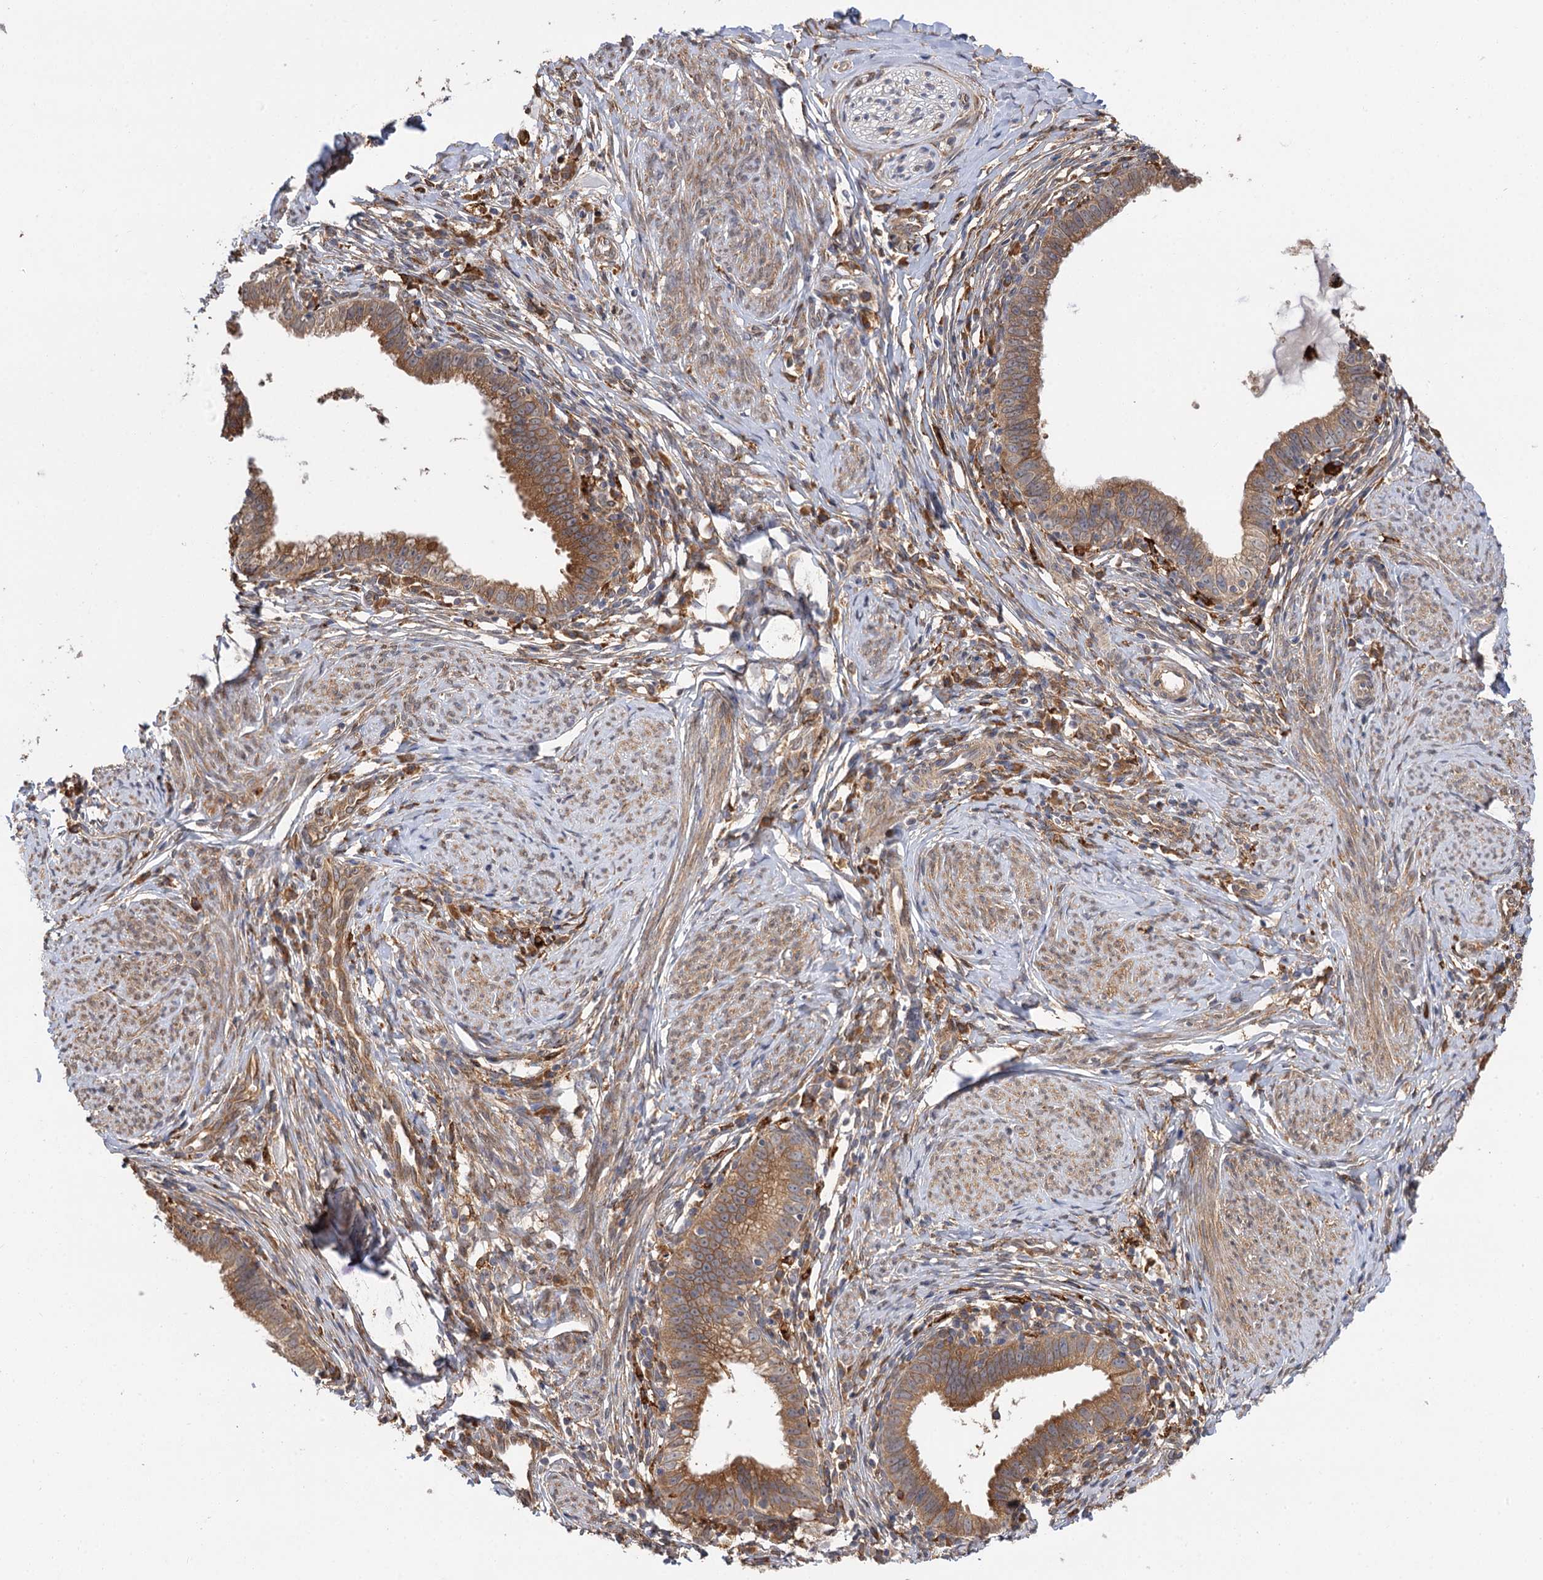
{"staining": {"intensity": "moderate", "quantity": ">75%", "location": "cytoplasmic/membranous"}, "tissue": "cervical cancer", "cell_type": "Tumor cells", "image_type": "cancer", "snomed": [{"axis": "morphology", "description": "Adenocarcinoma, NOS"}, {"axis": "topography", "description": "Cervix"}], "caption": "A micrograph of human cervical cancer (adenocarcinoma) stained for a protein exhibits moderate cytoplasmic/membranous brown staining in tumor cells. (DAB (3,3'-diaminobenzidine) IHC, brown staining for protein, blue staining for nuclei).", "gene": "PPIP5K2", "patient": {"sex": "female", "age": 36}}